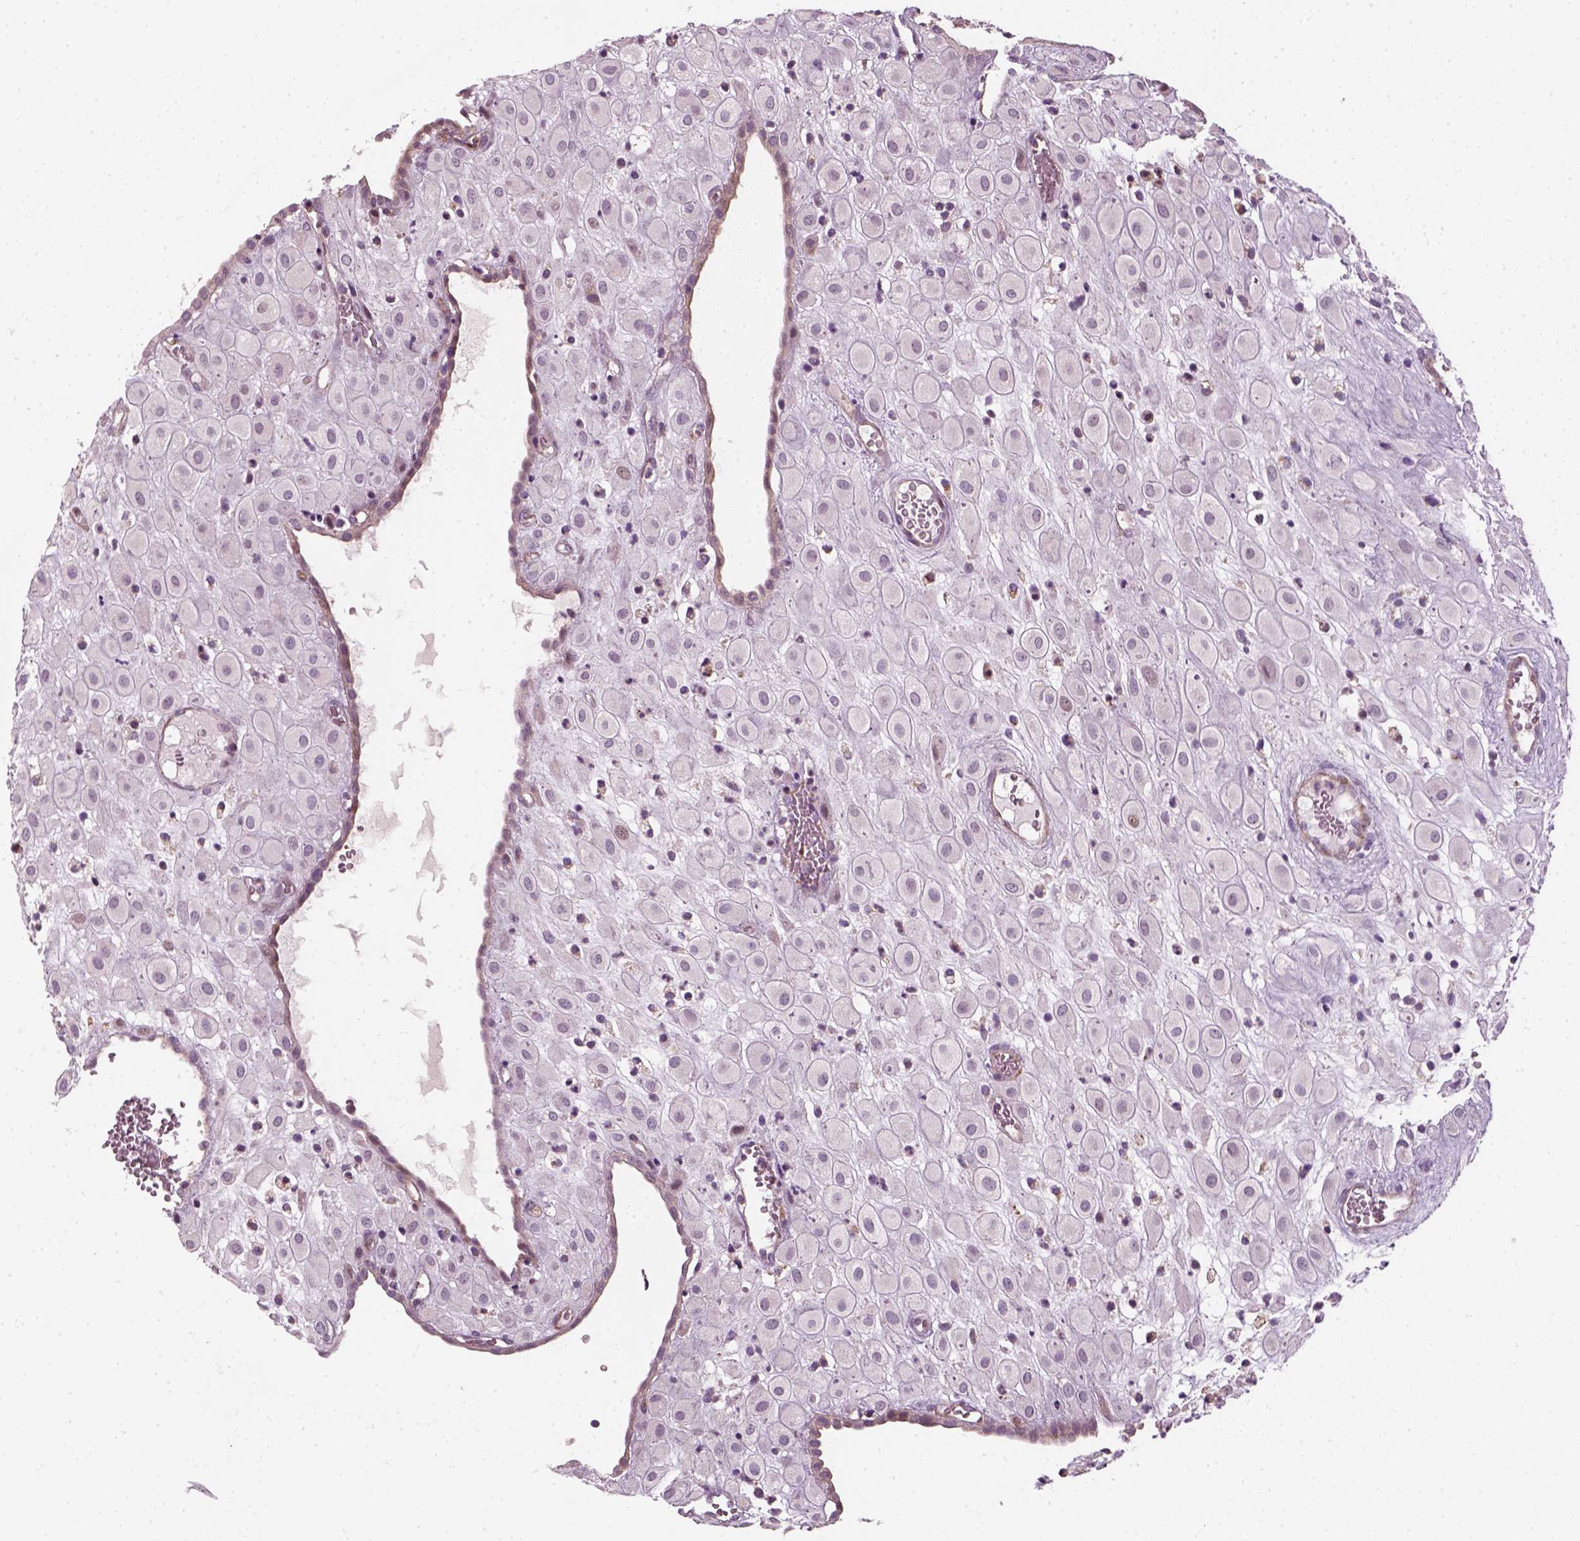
{"staining": {"intensity": "negative", "quantity": "none", "location": "none"}, "tissue": "placenta", "cell_type": "Decidual cells", "image_type": "normal", "snomed": [{"axis": "morphology", "description": "Normal tissue, NOS"}, {"axis": "topography", "description": "Placenta"}], "caption": "Human placenta stained for a protein using immunohistochemistry demonstrates no positivity in decidual cells.", "gene": "DNASE1L1", "patient": {"sex": "female", "age": 24}}